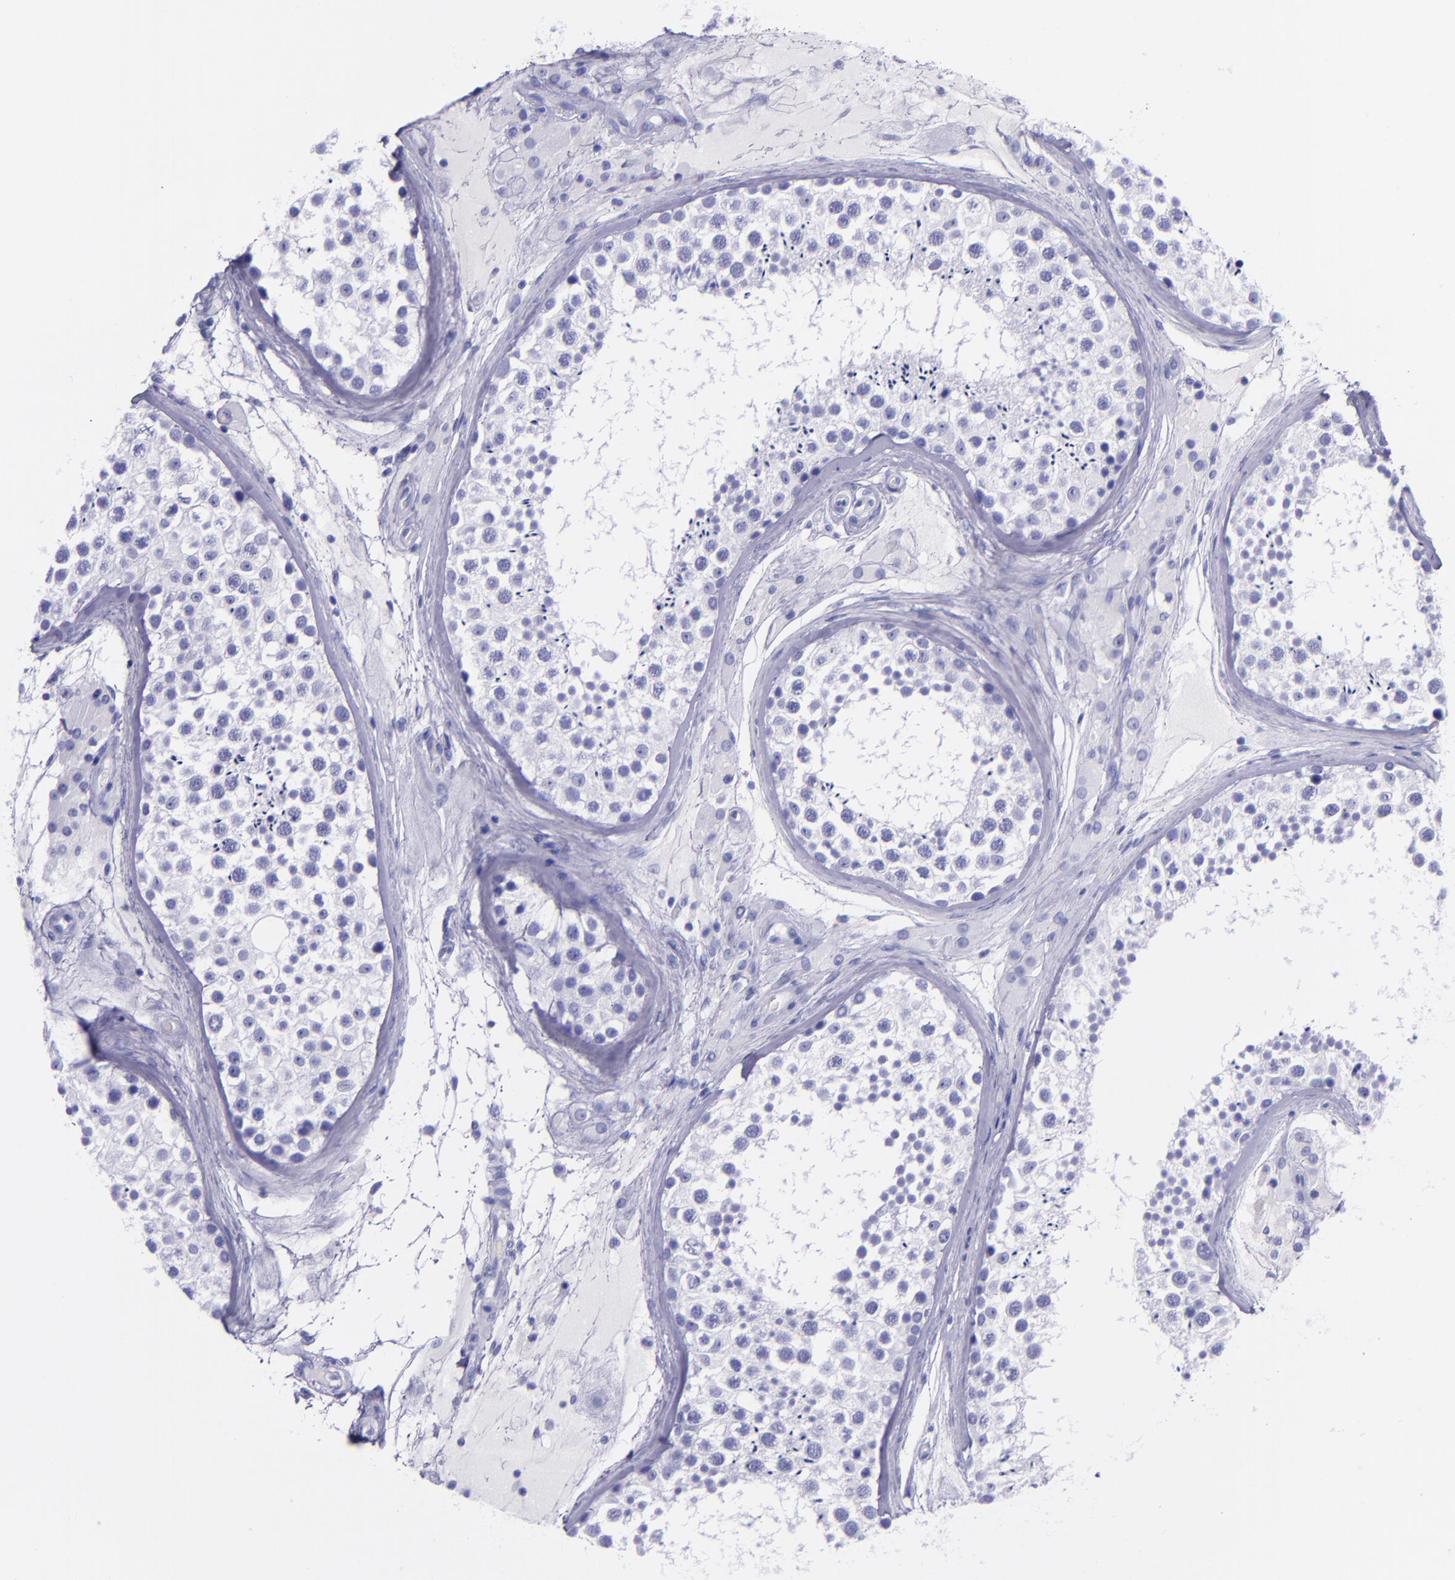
{"staining": {"intensity": "negative", "quantity": "none", "location": "none"}, "tissue": "testis", "cell_type": "Cells in seminiferous ducts", "image_type": "normal", "snomed": [{"axis": "morphology", "description": "Normal tissue, NOS"}, {"axis": "topography", "description": "Testis"}], "caption": "DAB immunohistochemical staining of benign human testis exhibits no significant positivity in cells in seminiferous ducts.", "gene": "MBP", "patient": {"sex": "male", "age": 46}}